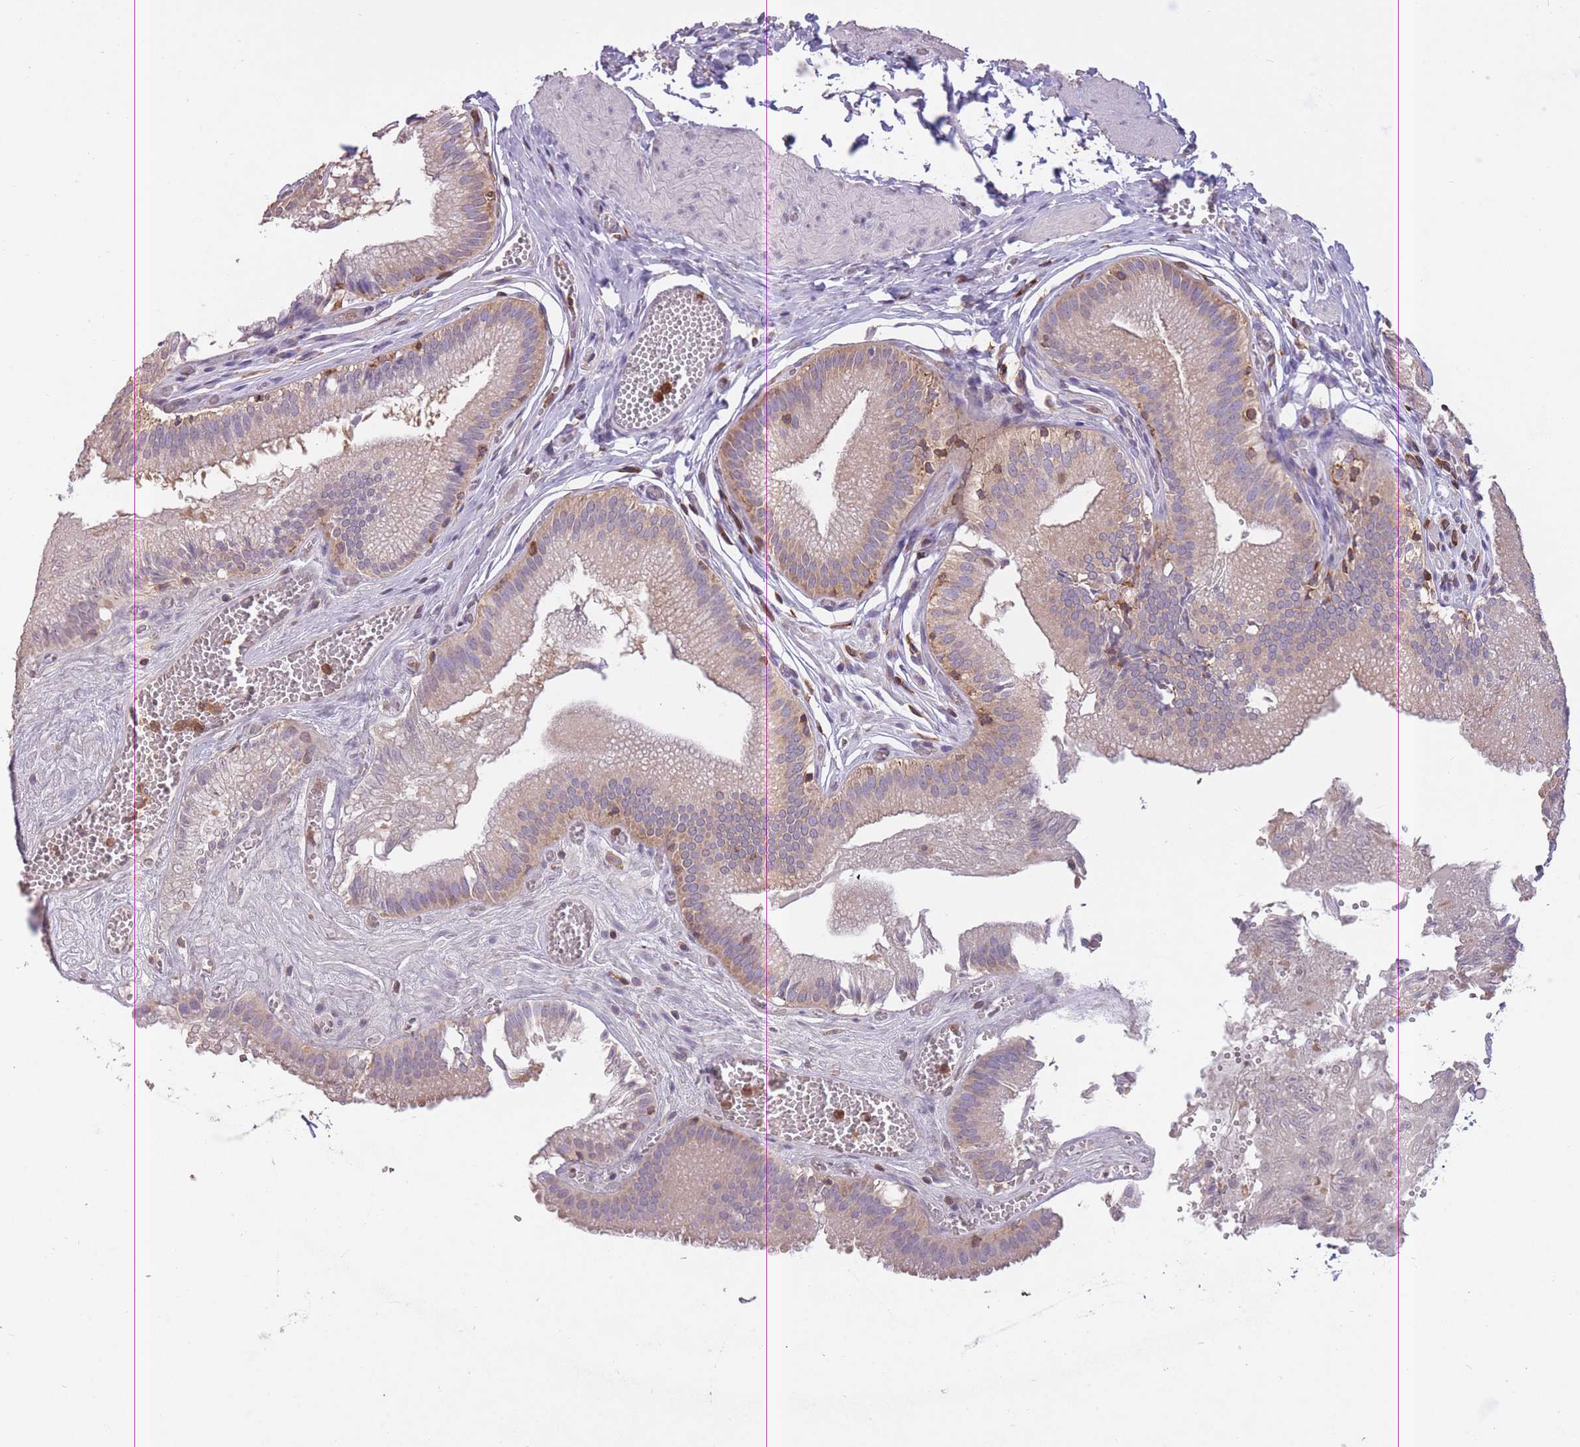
{"staining": {"intensity": "weak", "quantity": "25%-75%", "location": "cytoplasmic/membranous"}, "tissue": "gallbladder", "cell_type": "Glandular cells", "image_type": "normal", "snomed": [{"axis": "morphology", "description": "Normal tissue, NOS"}, {"axis": "topography", "description": "Gallbladder"}, {"axis": "topography", "description": "Peripheral nerve tissue"}], "caption": "A high-resolution photomicrograph shows immunohistochemistry (IHC) staining of normal gallbladder, which displays weak cytoplasmic/membranous expression in about 25%-75% of glandular cells.", "gene": "GMIP", "patient": {"sex": "male", "age": 17}}